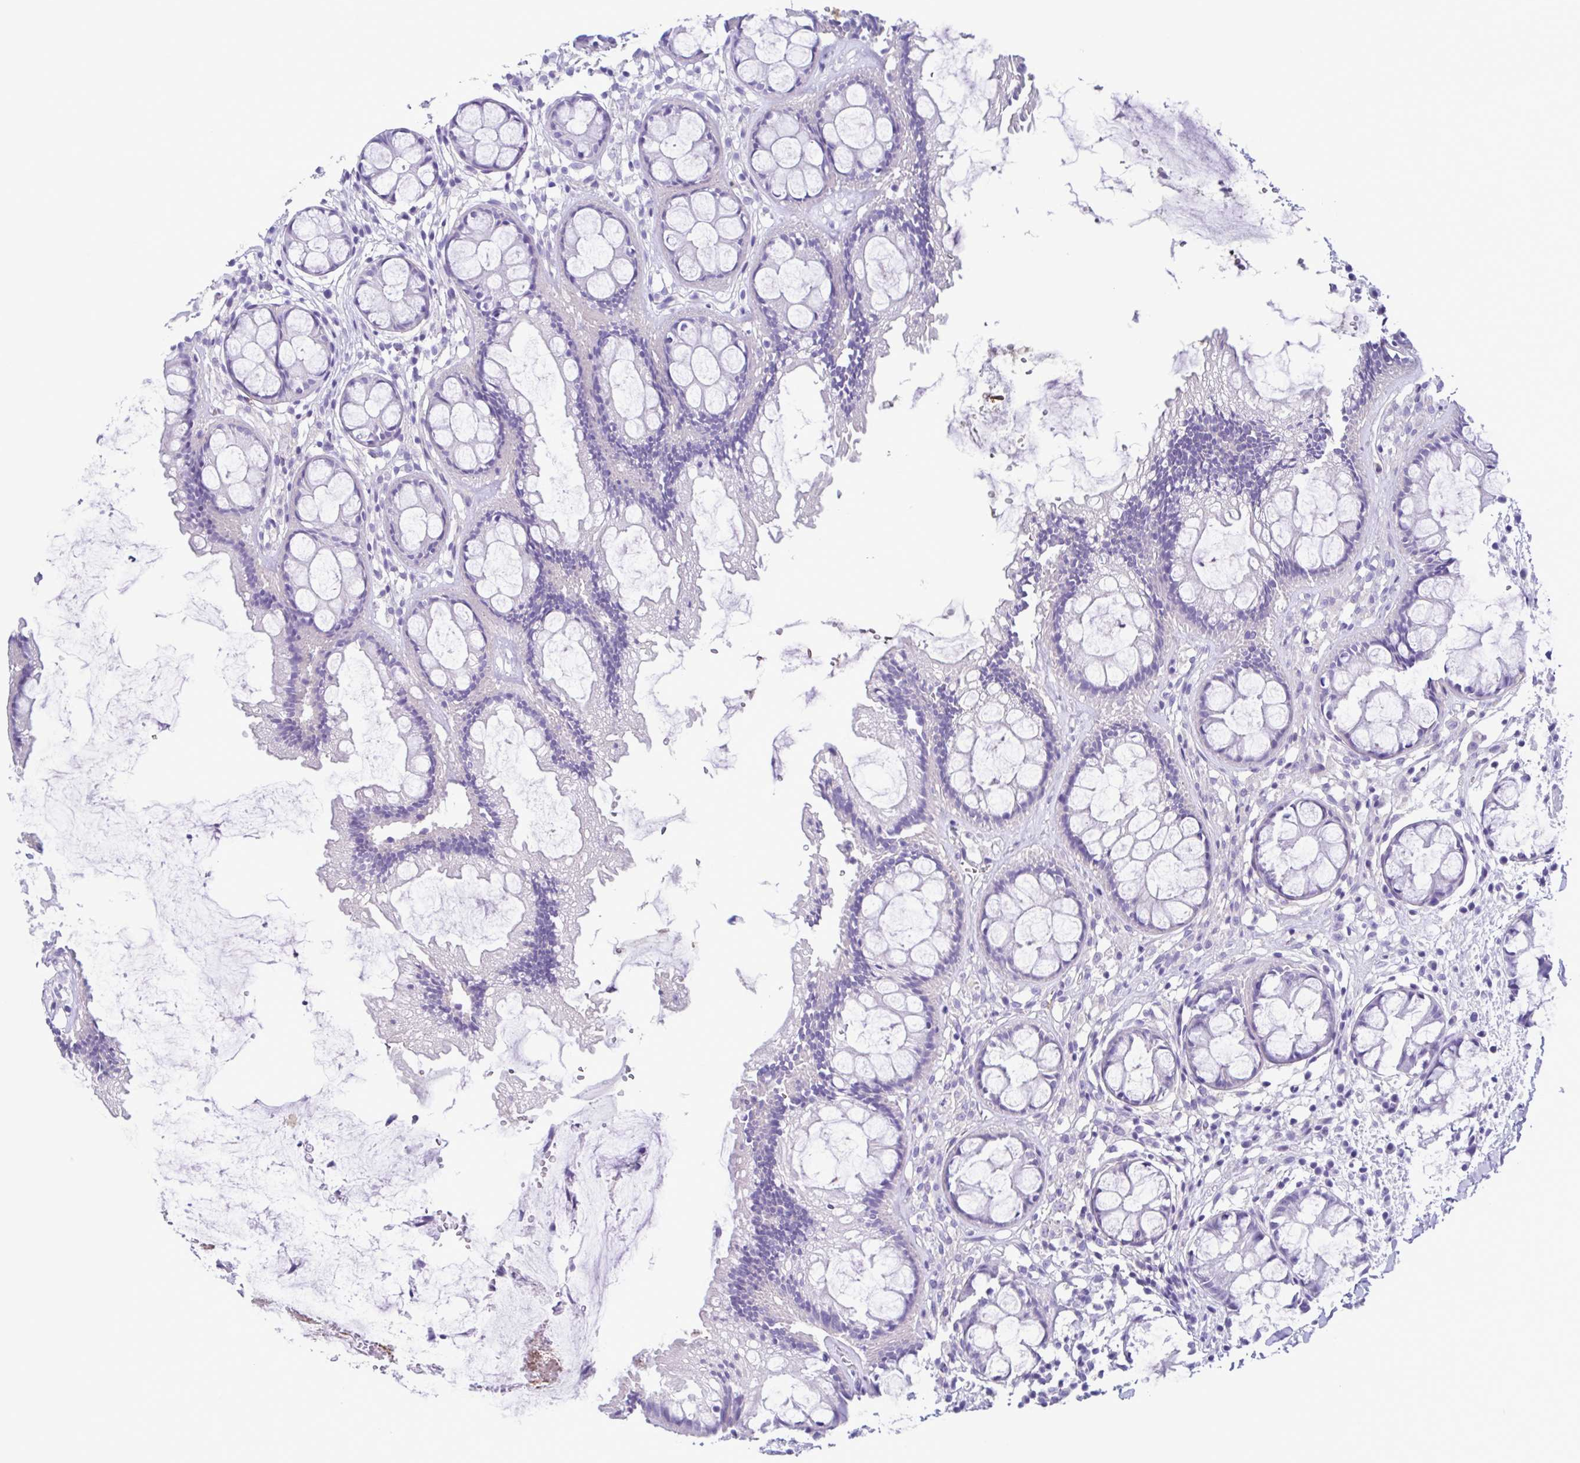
{"staining": {"intensity": "negative", "quantity": "none", "location": "none"}, "tissue": "rectum", "cell_type": "Glandular cells", "image_type": "normal", "snomed": [{"axis": "morphology", "description": "Normal tissue, NOS"}, {"axis": "topography", "description": "Rectum"}], "caption": "A photomicrograph of human rectum is negative for staining in glandular cells. (DAB (3,3'-diaminobenzidine) immunohistochemistry (IHC), high magnification).", "gene": "CYP11B1", "patient": {"sex": "female", "age": 62}}